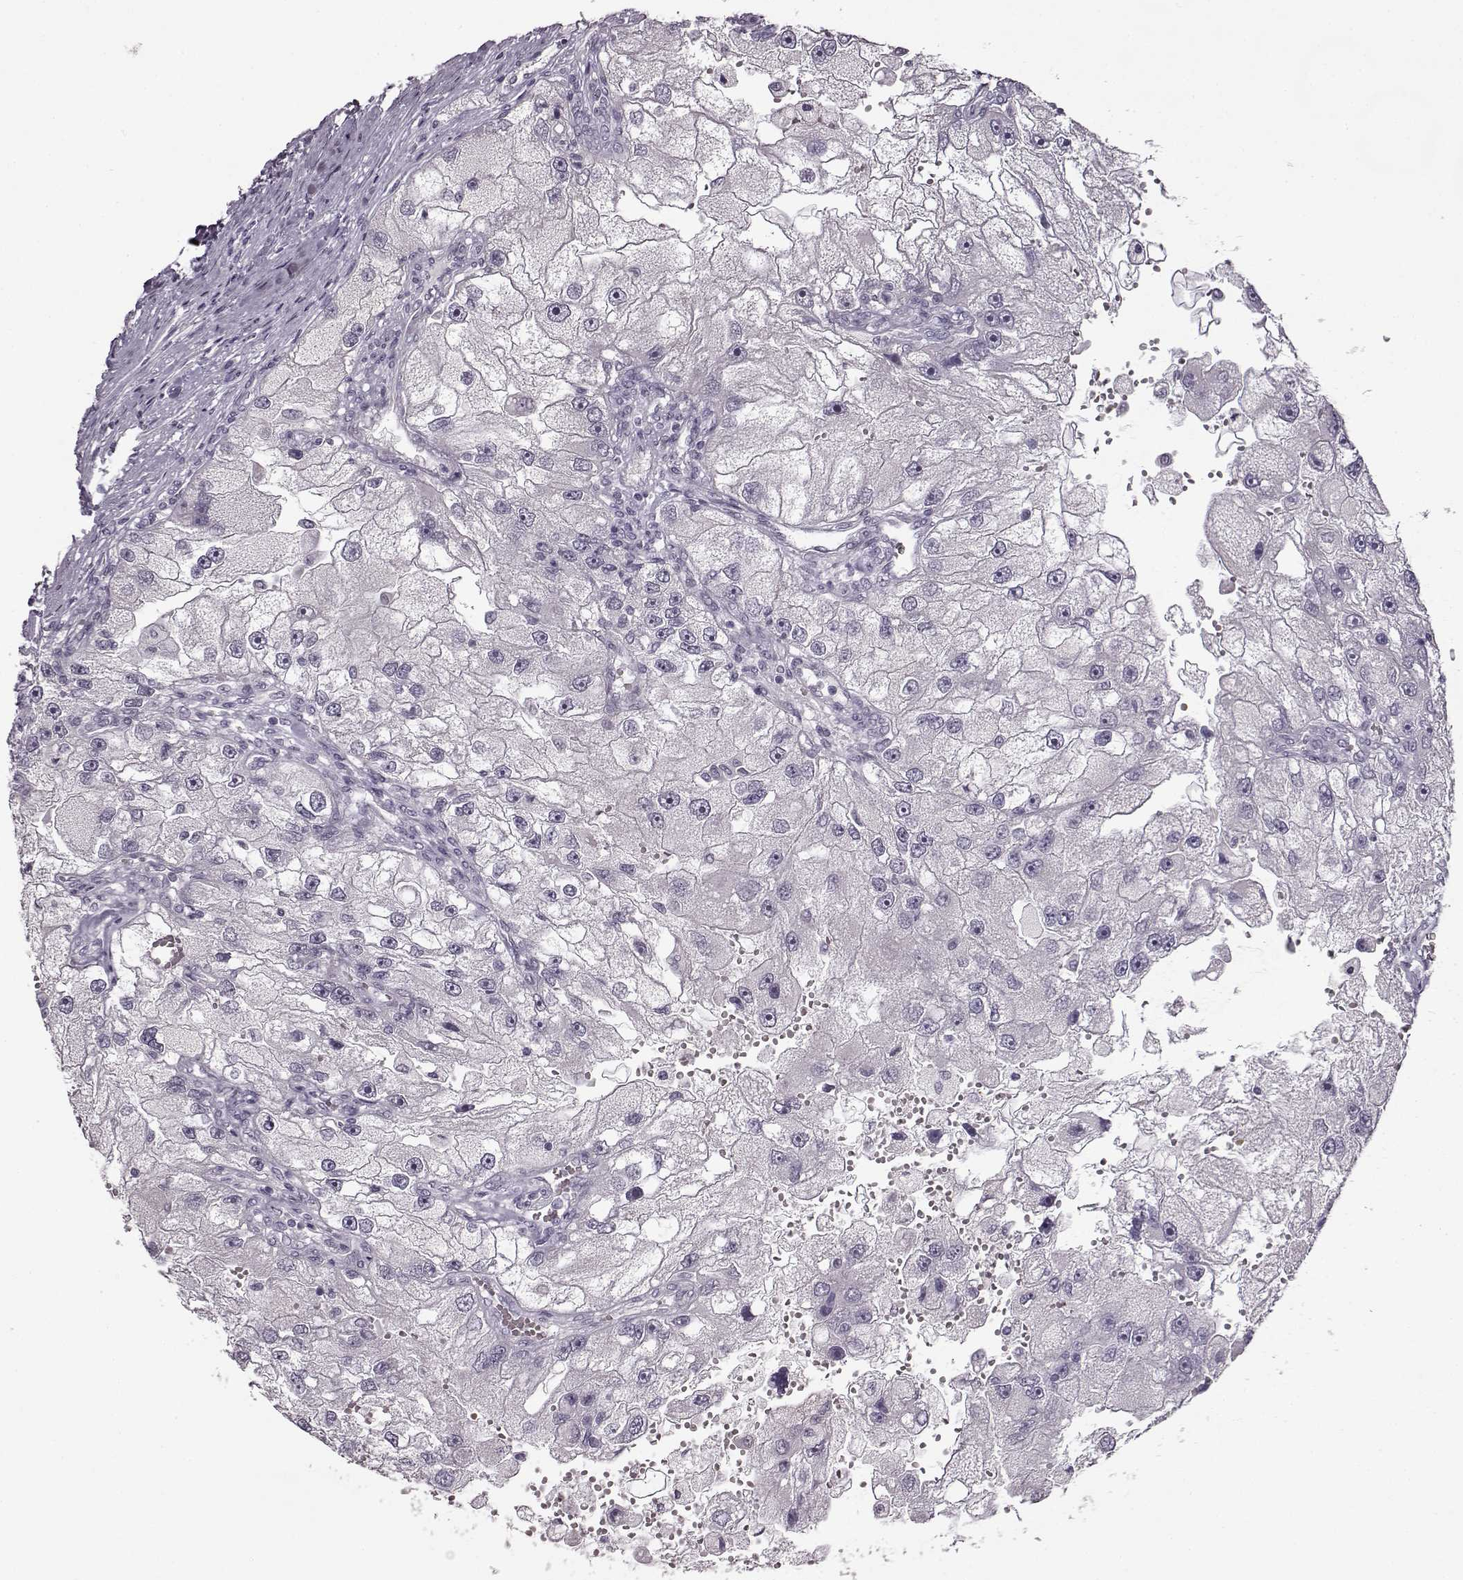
{"staining": {"intensity": "negative", "quantity": "none", "location": "none"}, "tissue": "renal cancer", "cell_type": "Tumor cells", "image_type": "cancer", "snomed": [{"axis": "morphology", "description": "Adenocarcinoma, NOS"}, {"axis": "topography", "description": "Kidney"}], "caption": "Immunohistochemical staining of renal cancer (adenocarcinoma) reveals no significant expression in tumor cells.", "gene": "FSHB", "patient": {"sex": "male", "age": 63}}